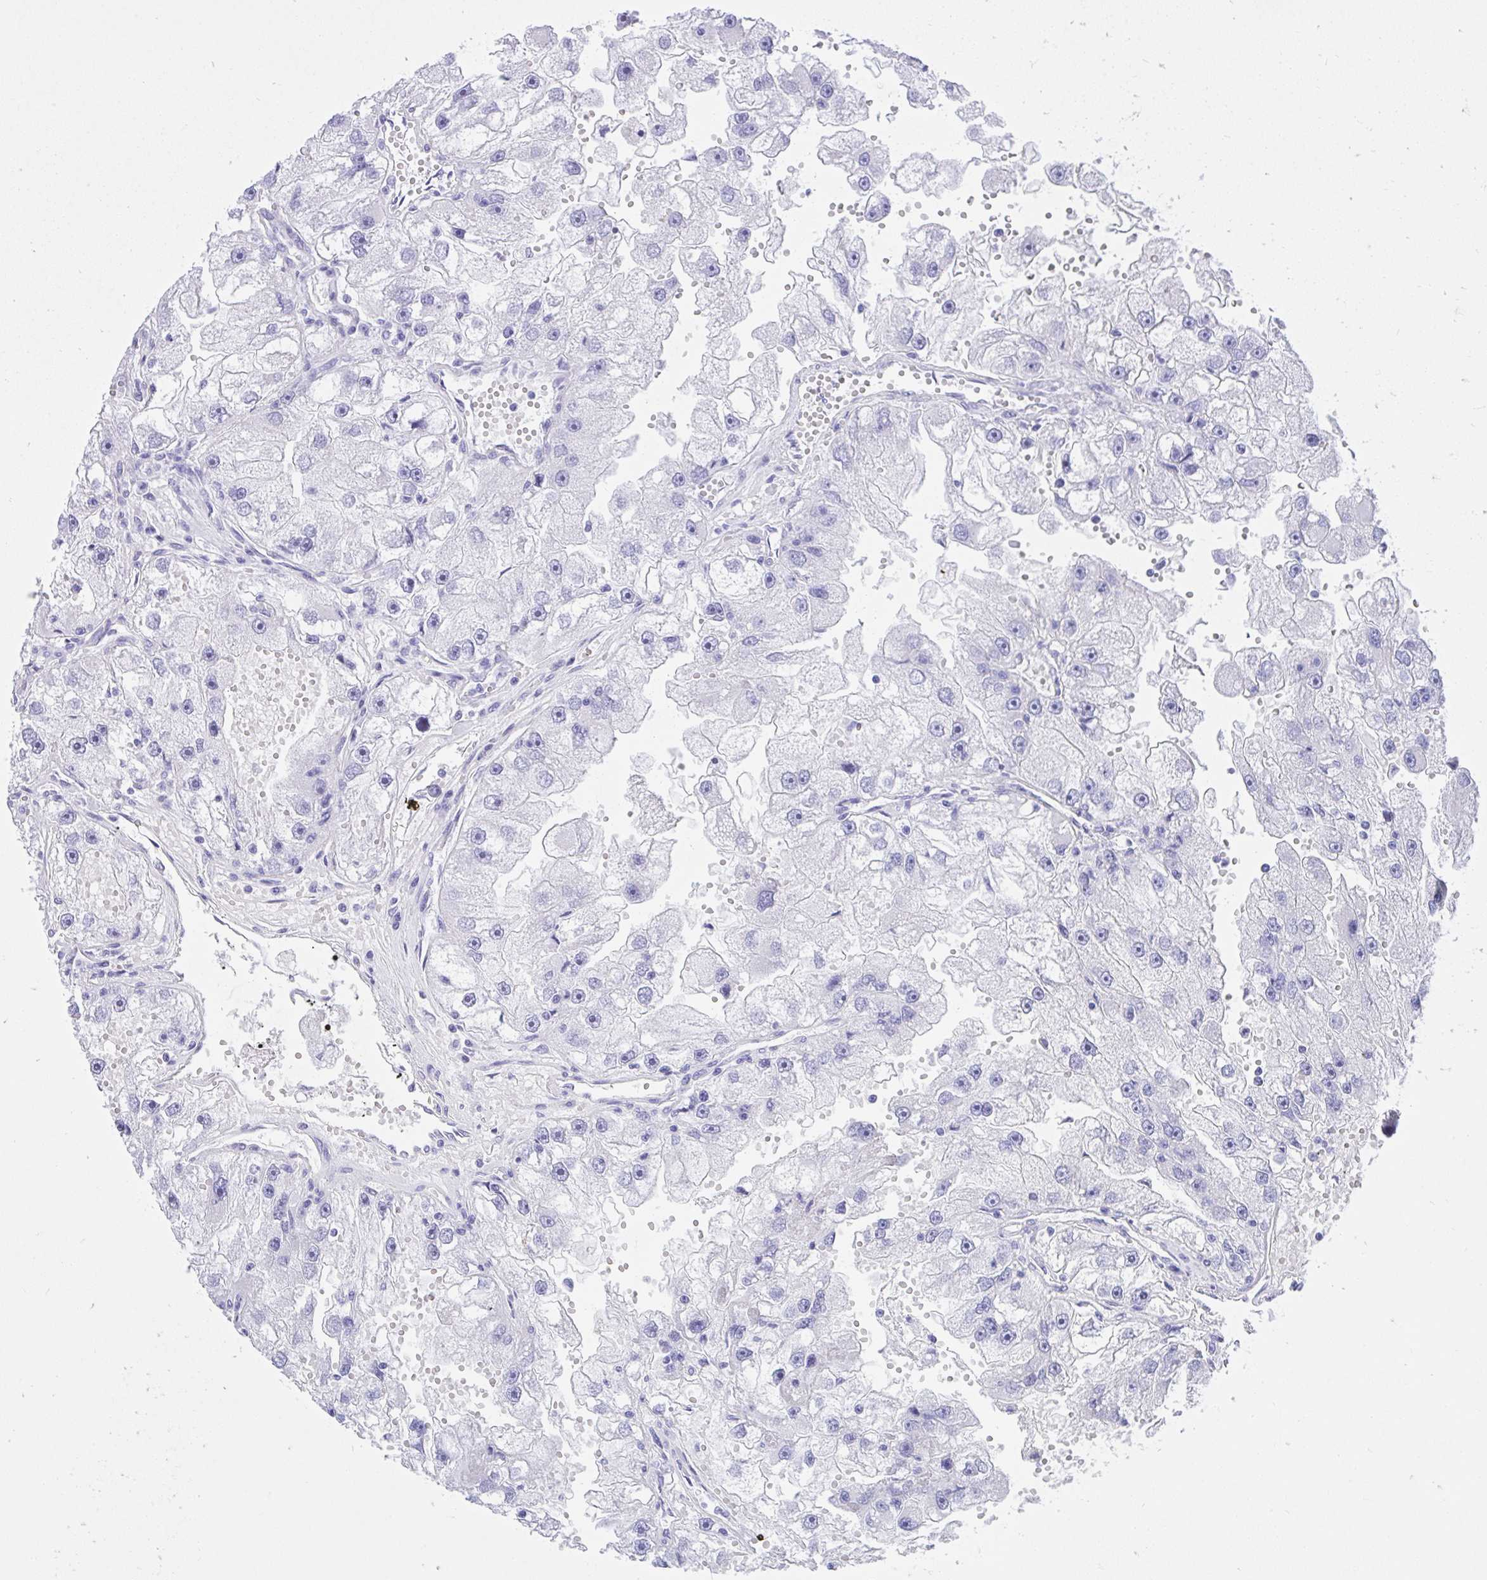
{"staining": {"intensity": "negative", "quantity": "none", "location": "none"}, "tissue": "renal cancer", "cell_type": "Tumor cells", "image_type": "cancer", "snomed": [{"axis": "morphology", "description": "Adenocarcinoma, NOS"}, {"axis": "topography", "description": "Kidney"}], "caption": "An immunohistochemistry micrograph of renal cancer (adenocarcinoma) is shown. There is no staining in tumor cells of renal cancer (adenocarcinoma).", "gene": "KCNN4", "patient": {"sex": "male", "age": 63}}